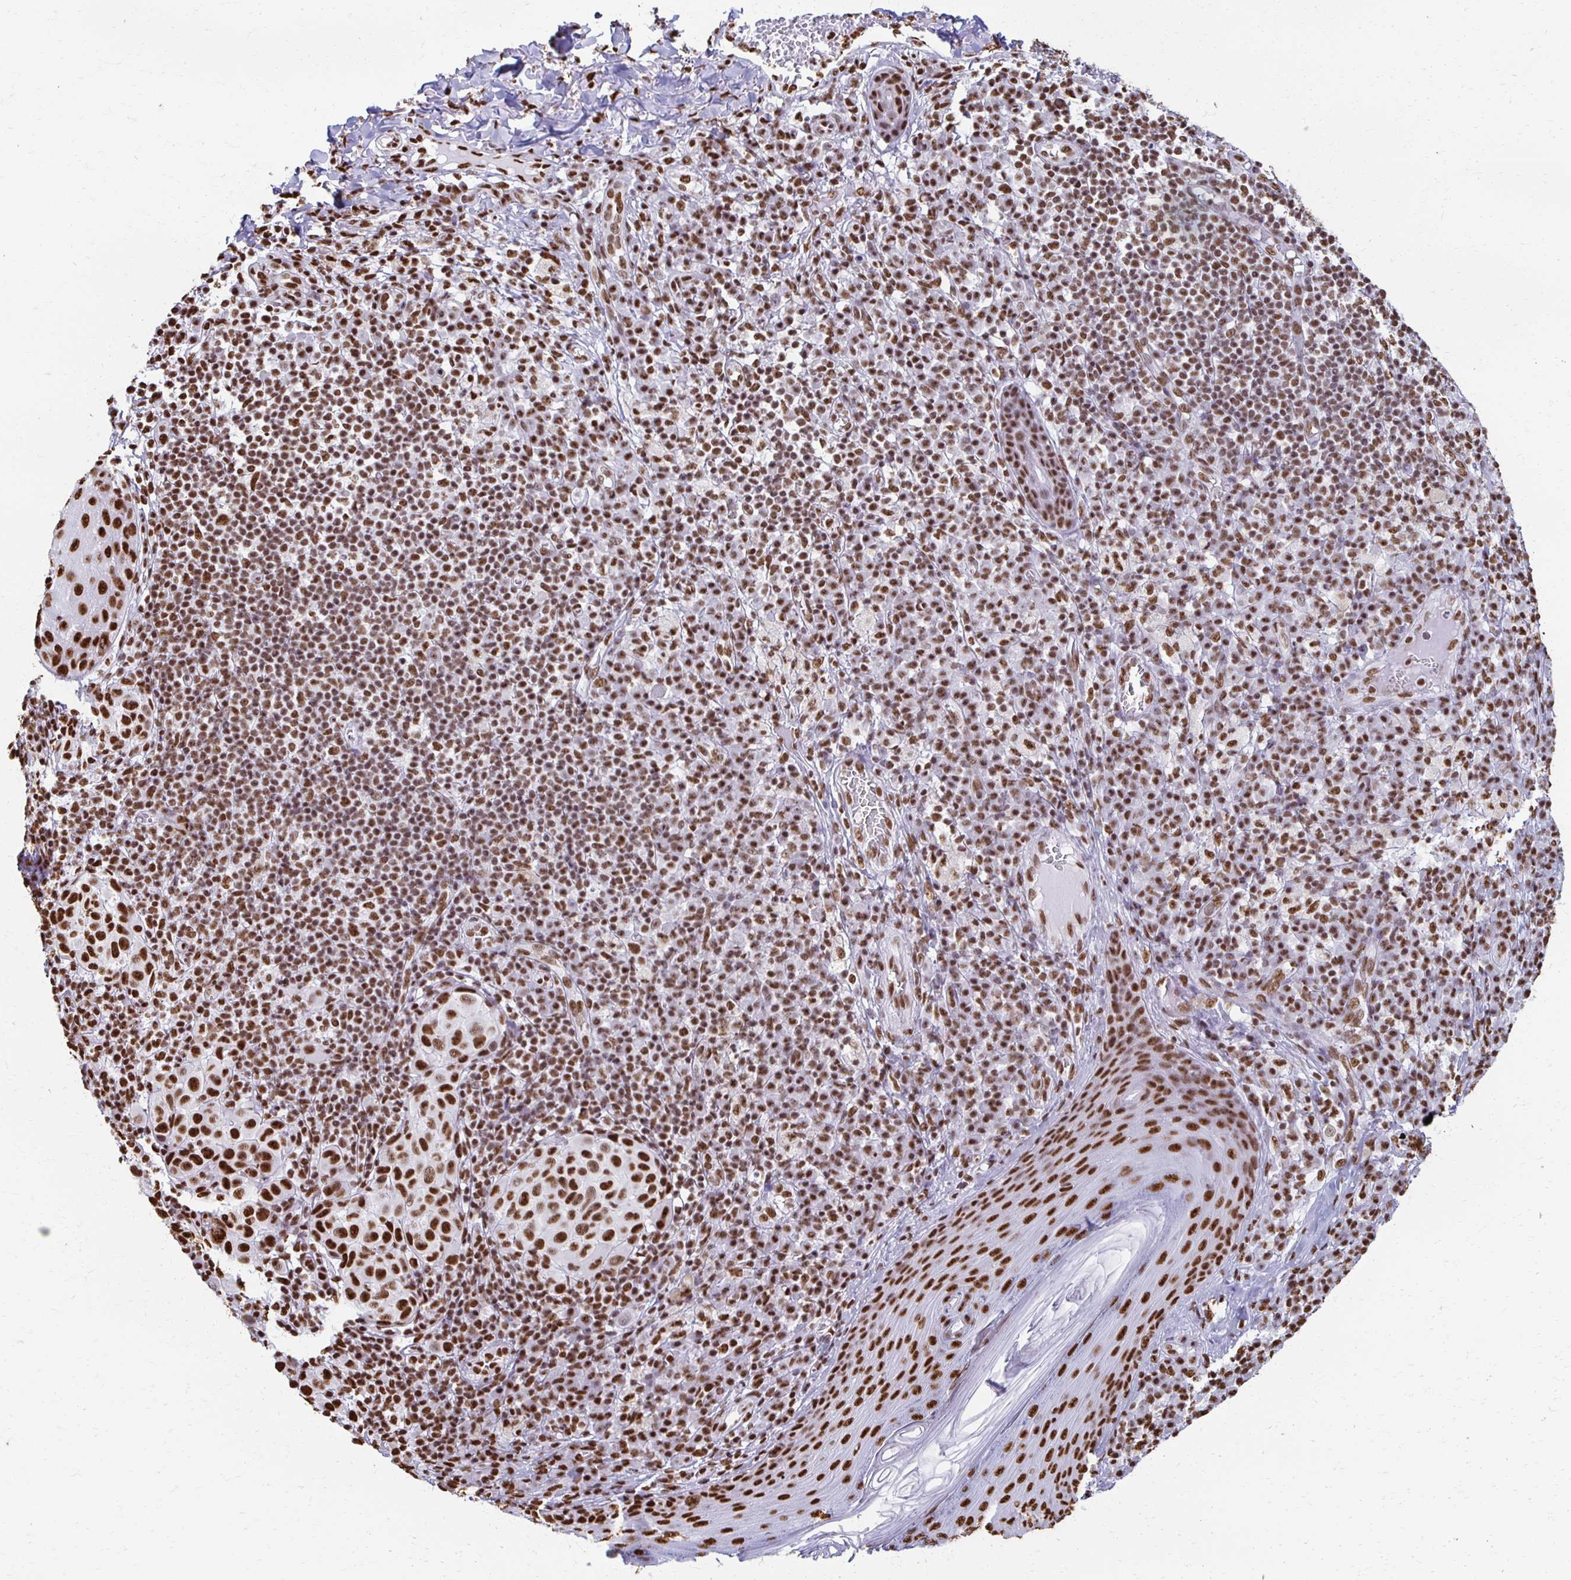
{"staining": {"intensity": "strong", "quantity": ">75%", "location": "nuclear"}, "tissue": "melanoma", "cell_type": "Tumor cells", "image_type": "cancer", "snomed": [{"axis": "morphology", "description": "Malignant melanoma, NOS"}, {"axis": "topography", "description": "Skin"}], "caption": "Malignant melanoma stained with DAB (3,3'-diaminobenzidine) immunohistochemistry exhibits high levels of strong nuclear expression in about >75% of tumor cells. (Stains: DAB in brown, nuclei in blue, Microscopy: brightfield microscopy at high magnification).", "gene": "NONO", "patient": {"sex": "male", "age": 38}}